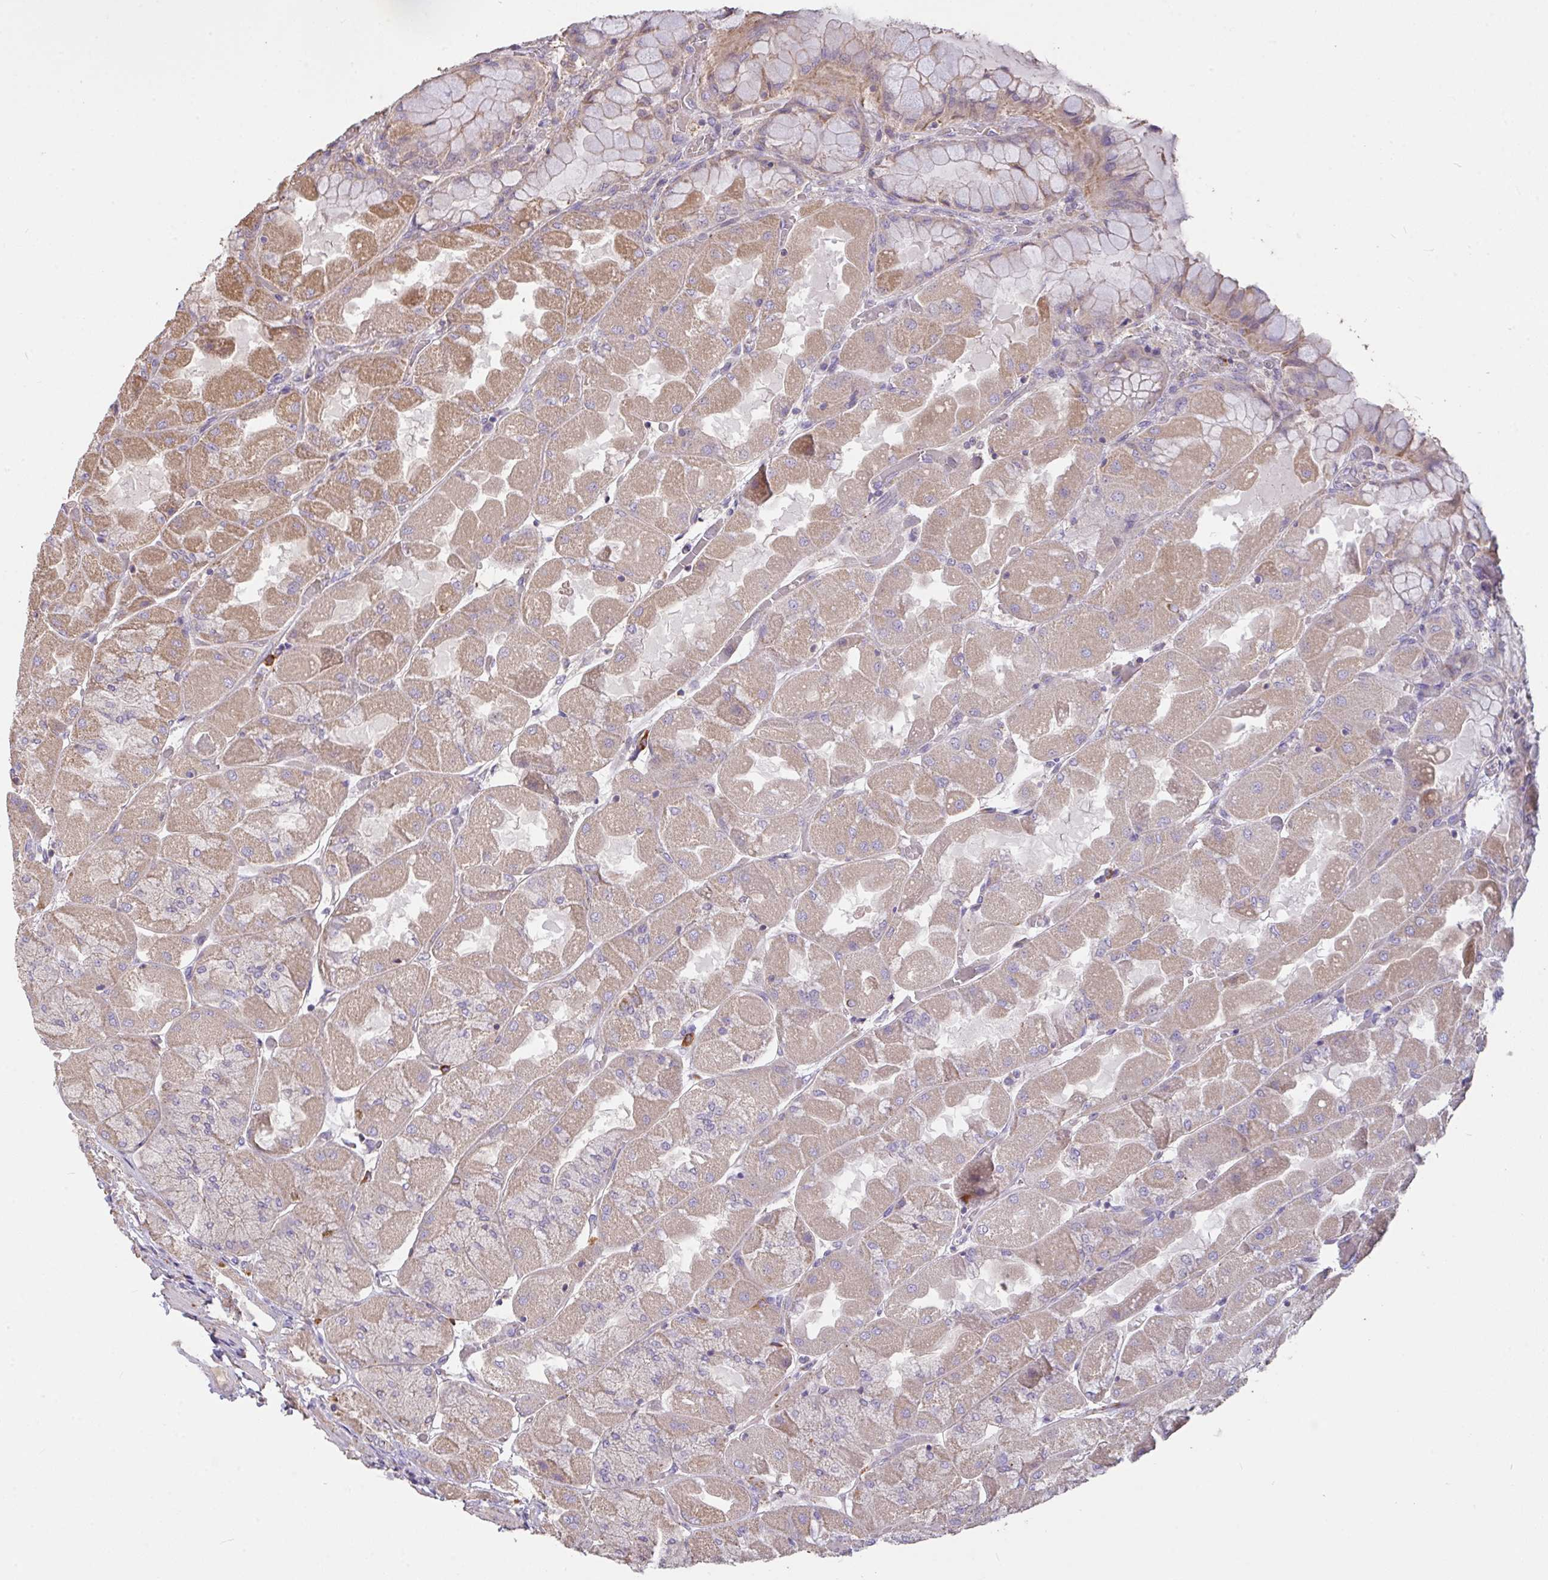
{"staining": {"intensity": "moderate", "quantity": "25%-75%", "location": "cytoplasmic/membranous"}, "tissue": "stomach", "cell_type": "Glandular cells", "image_type": "normal", "snomed": [{"axis": "morphology", "description": "Normal tissue, NOS"}, {"axis": "topography", "description": "Stomach"}], "caption": "Immunohistochemical staining of benign stomach demonstrates moderate cytoplasmic/membranous protein positivity in about 25%-75% of glandular cells. (brown staining indicates protein expression, while blue staining denotes nuclei).", "gene": "FCER1A", "patient": {"sex": "female", "age": 61}}